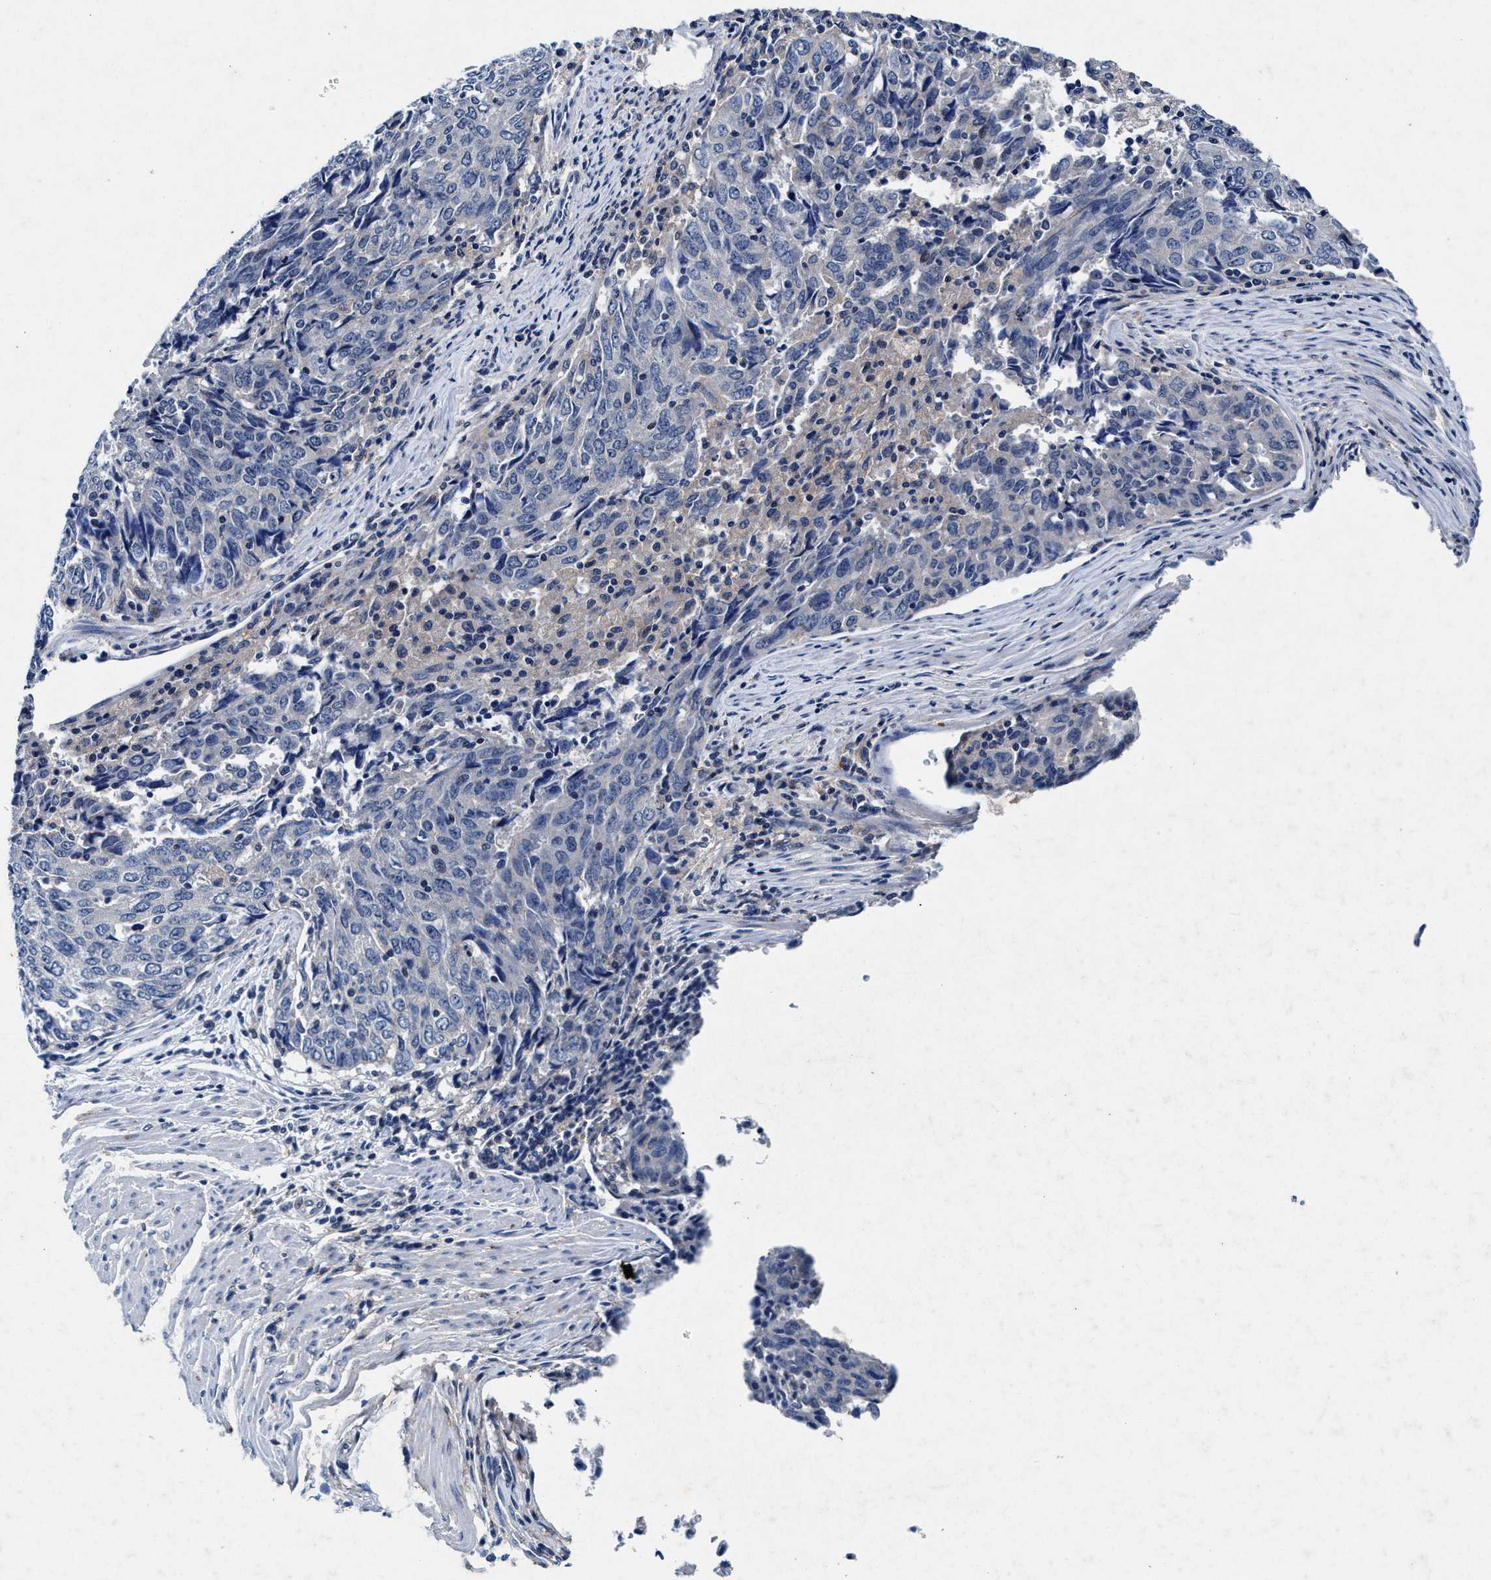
{"staining": {"intensity": "negative", "quantity": "none", "location": "none"}, "tissue": "endometrial cancer", "cell_type": "Tumor cells", "image_type": "cancer", "snomed": [{"axis": "morphology", "description": "Adenocarcinoma, NOS"}, {"axis": "topography", "description": "Endometrium"}], "caption": "Tumor cells are negative for brown protein staining in endometrial cancer (adenocarcinoma).", "gene": "SLC8A1", "patient": {"sex": "female", "age": 80}}